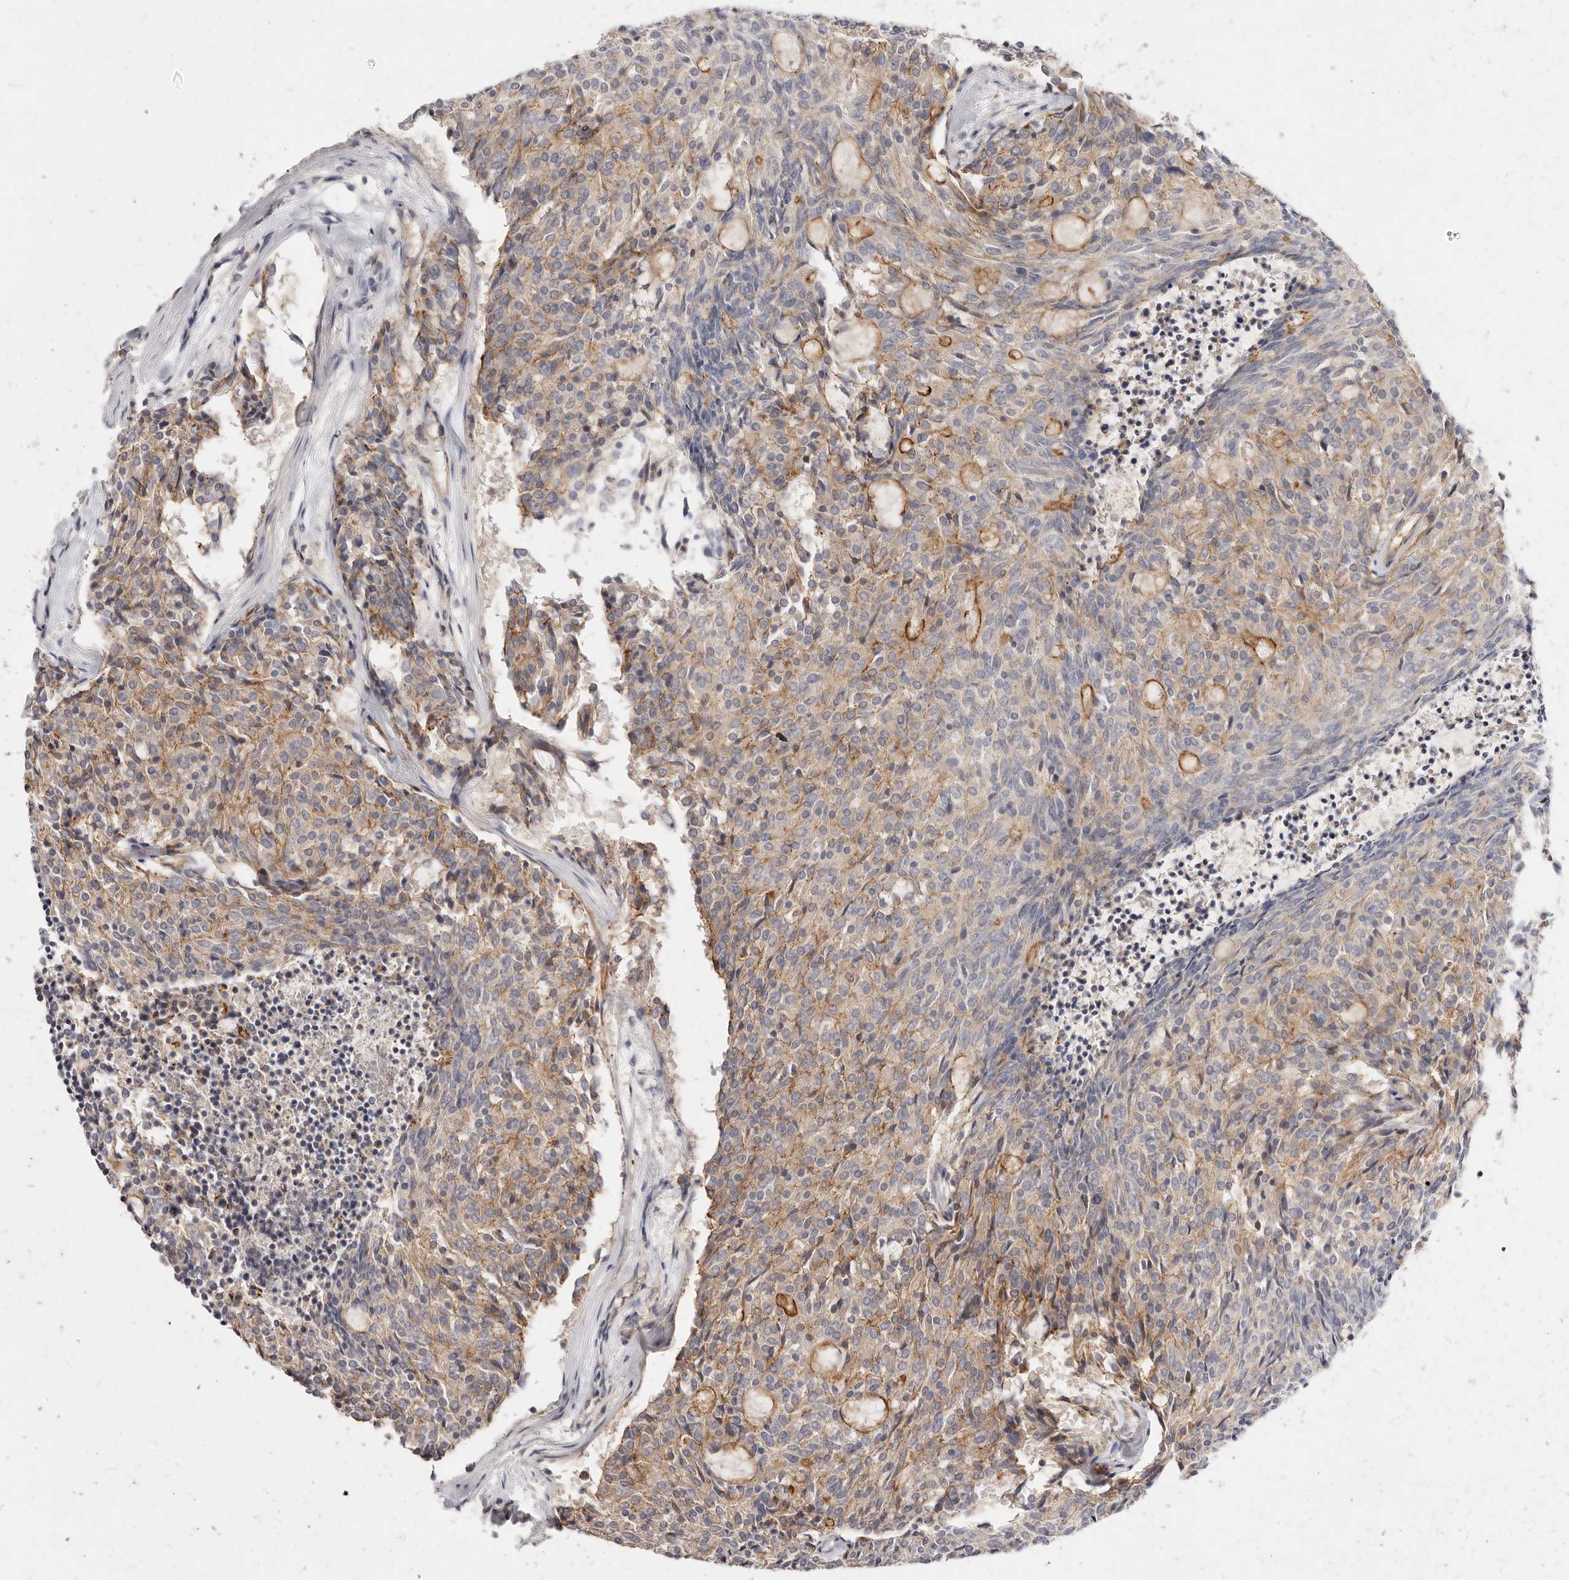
{"staining": {"intensity": "moderate", "quantity": "25%-75%", "location": "cytoplasmic/membranous"}, "tissue": "carcinoid", "cell_type": "Tumor cells", "image_type": "cancer", "snomed": [{"axis": "morphology", "description": "Carcinoid, malignant, NOS"}, {"axis": "topography", "description": "Pancreas"}], "caption": "Carcinoid (malignant) stained for a protein demonstrates moderate cytoplasmic/membranous positivity in tumor cells.", "gene": "SLC35B2", "patient": {"sex": "female", "age": 54}}